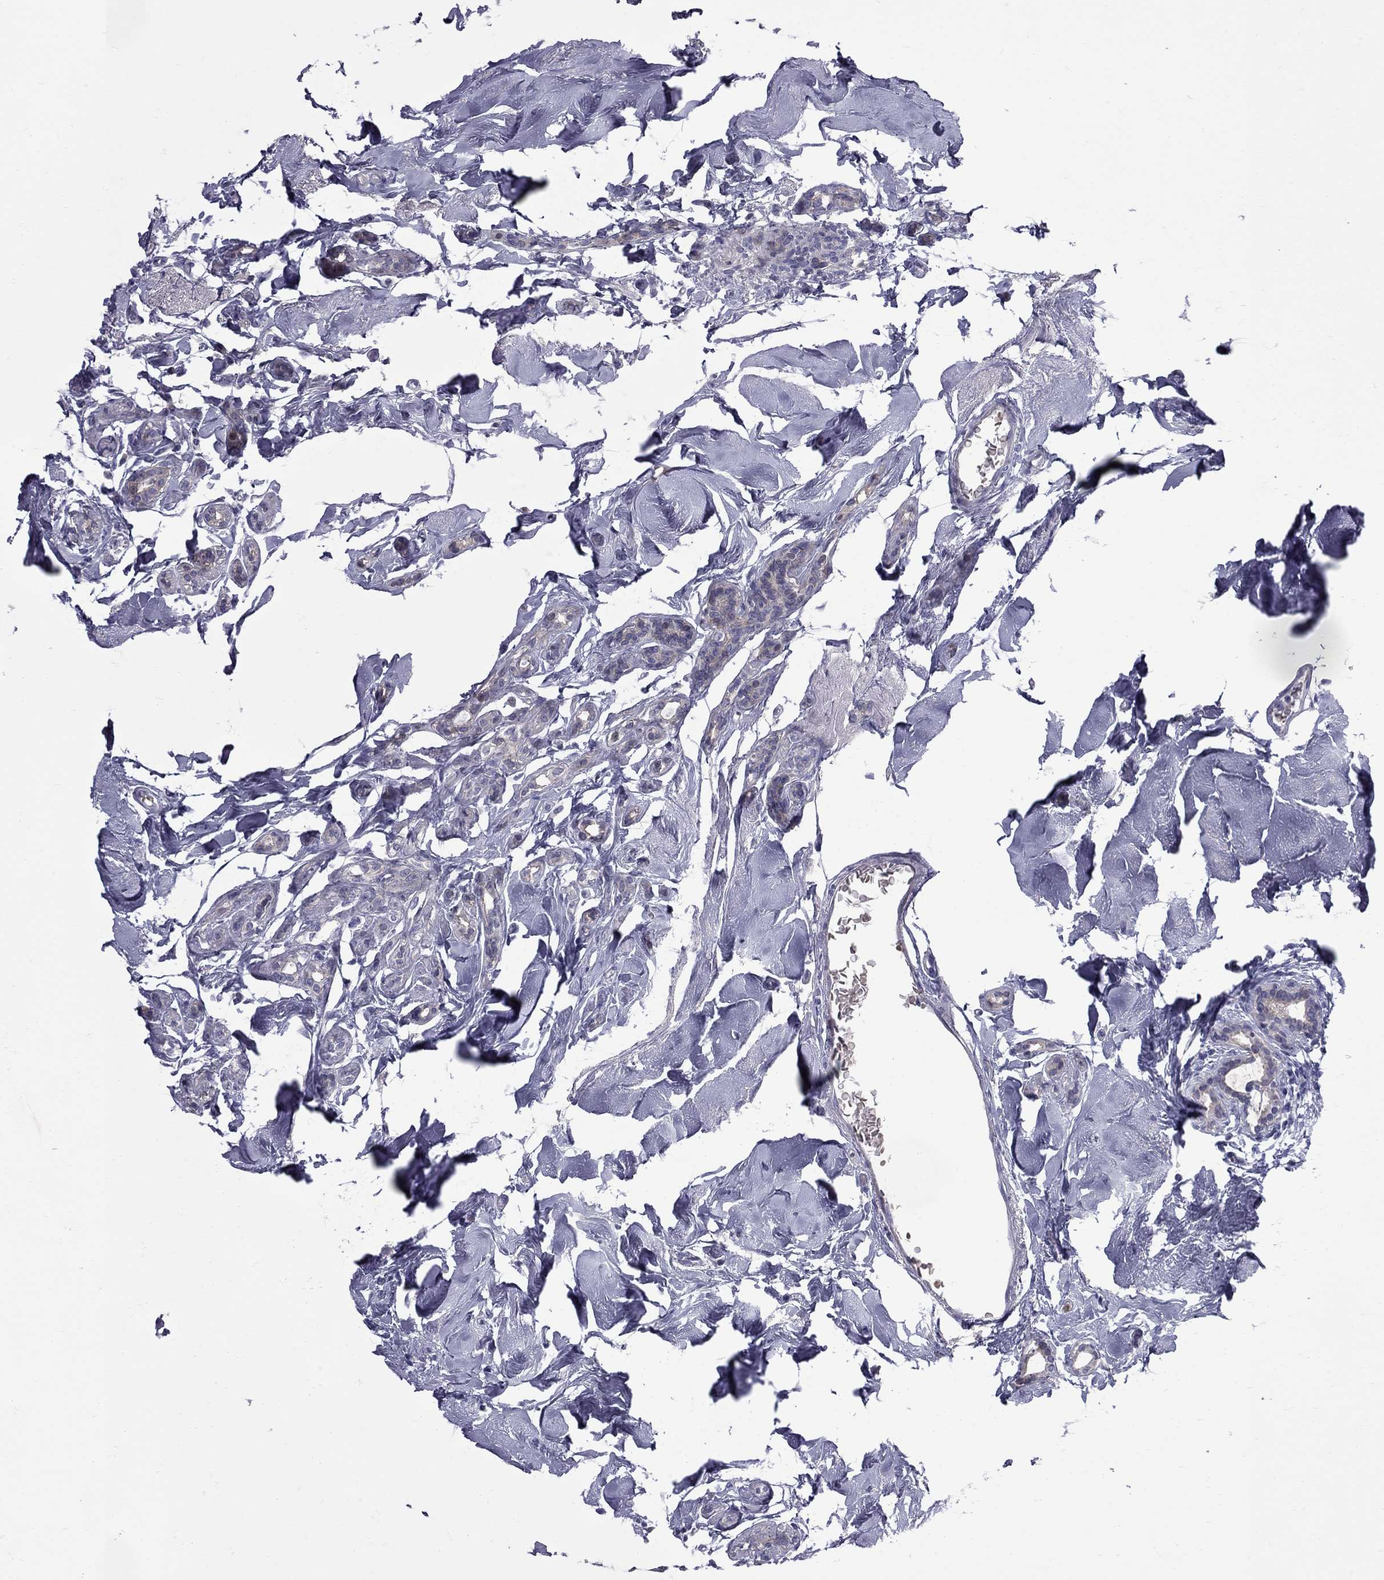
{"staining": {"intensity": "negative", "quantity": "none", "location": "none"}, "tissue": "breast cancer", "cell_type": "Tumor cells", "image_type": "cancer", "snomed": [{"axis": "morphology", "description": "Duct carcinoma"}, {"axis": "topography", "description": "Breast"}], "caption": "Immunohistochemistry of breast cancer (invasive ductal carcinoma) exhibits no positivity in tumor cells.", "gene": "NRARP", "patient": {"sex": "female", "age": 83}}